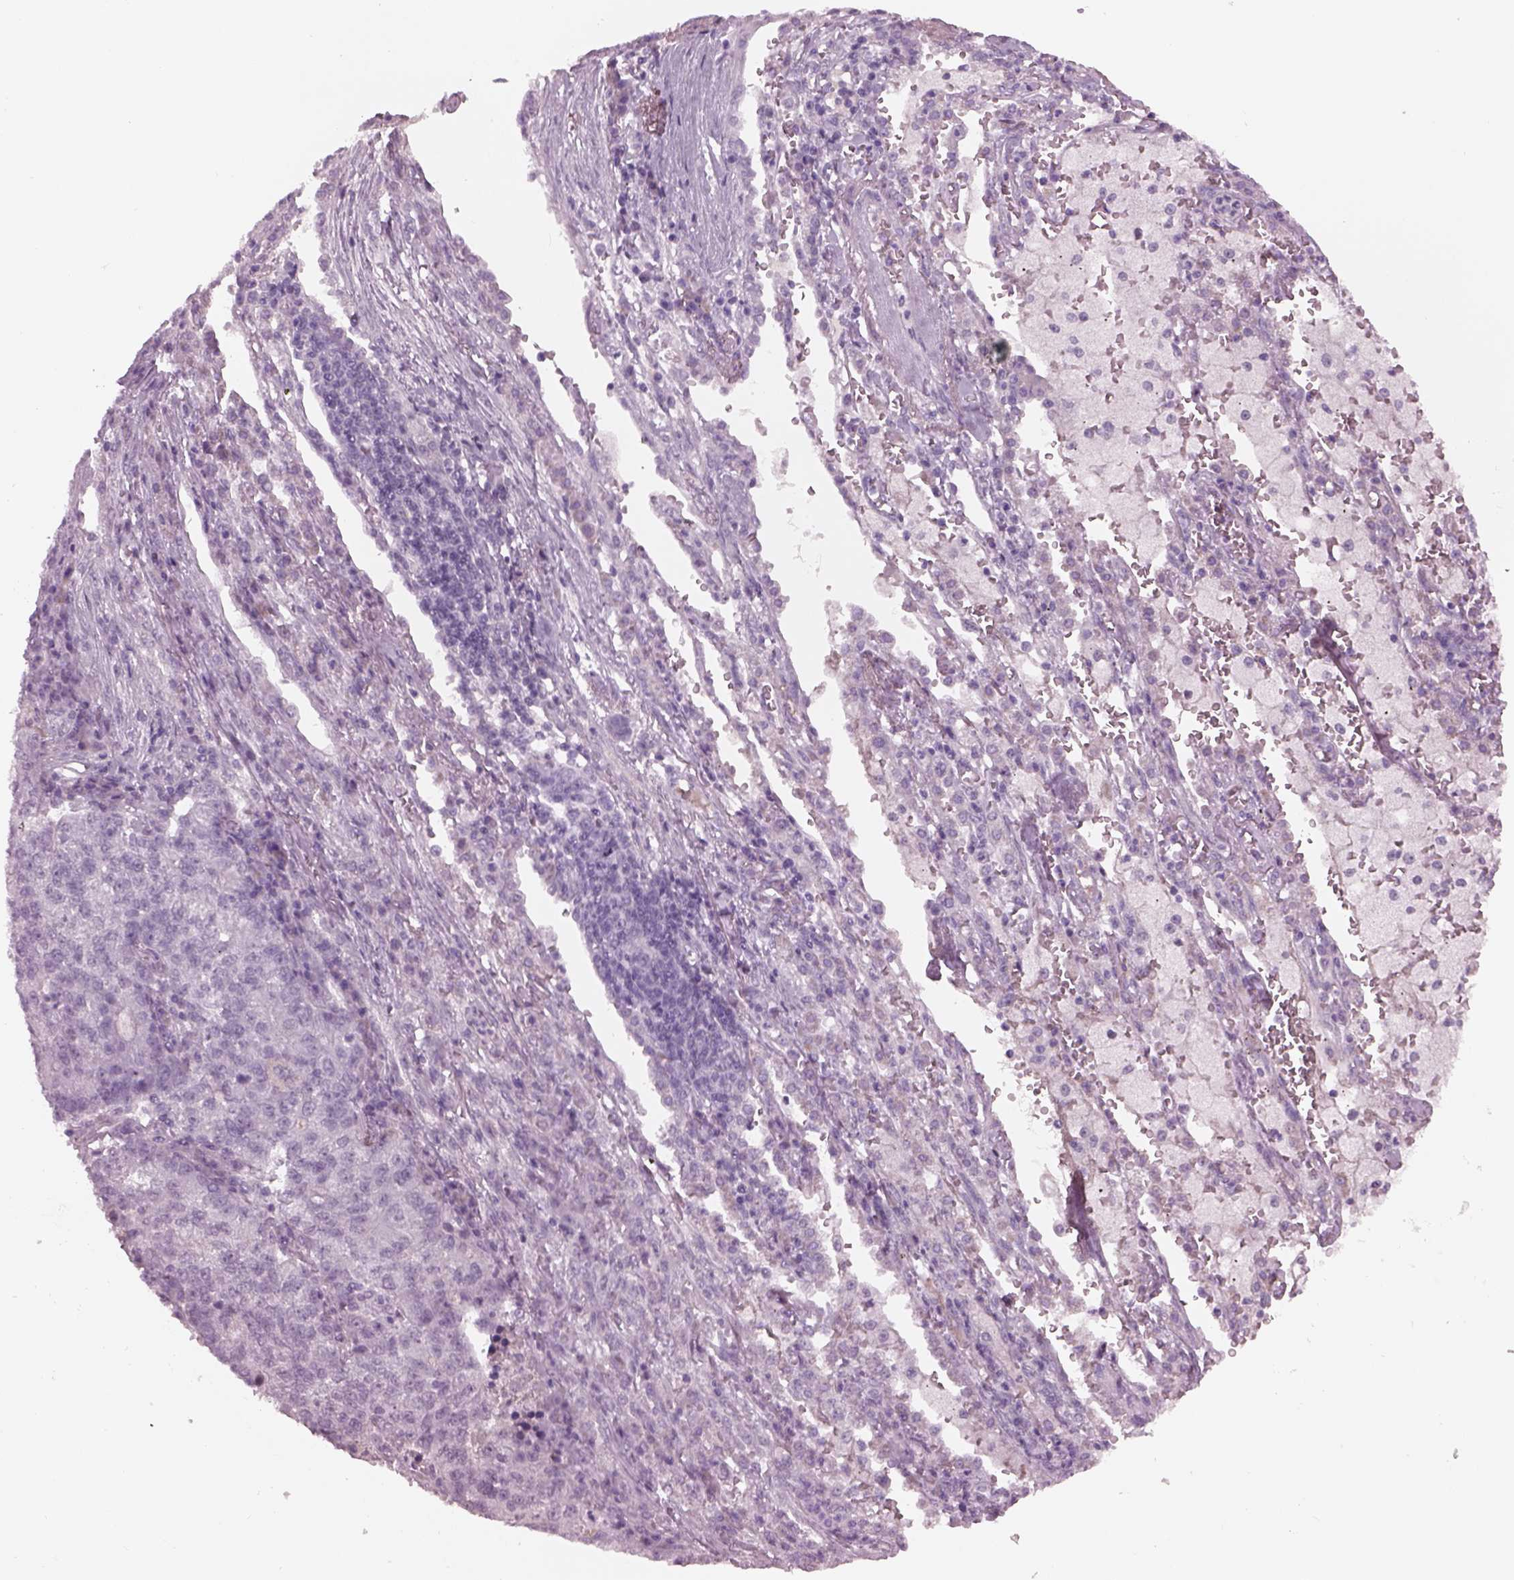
{"staining": {"intensity": "negative", "quantity": "none", "location": "none"}, "tissue": "lung cancer", "cell_type": "Tumor cells", "image_type": "cancer", "snomed": [{"axis": "morphology", "description": "Adenocarcinoma, NOS"}, {"axis": "topography", "description": "Lung"}], "caption": "This is an immunohistochemistry (IHC) histopathology image of adenocarcinoma (lung). There is no staining in tumor cells.", "gene": "CYLC1", "patient": {"sex": "male", "age": 57}}